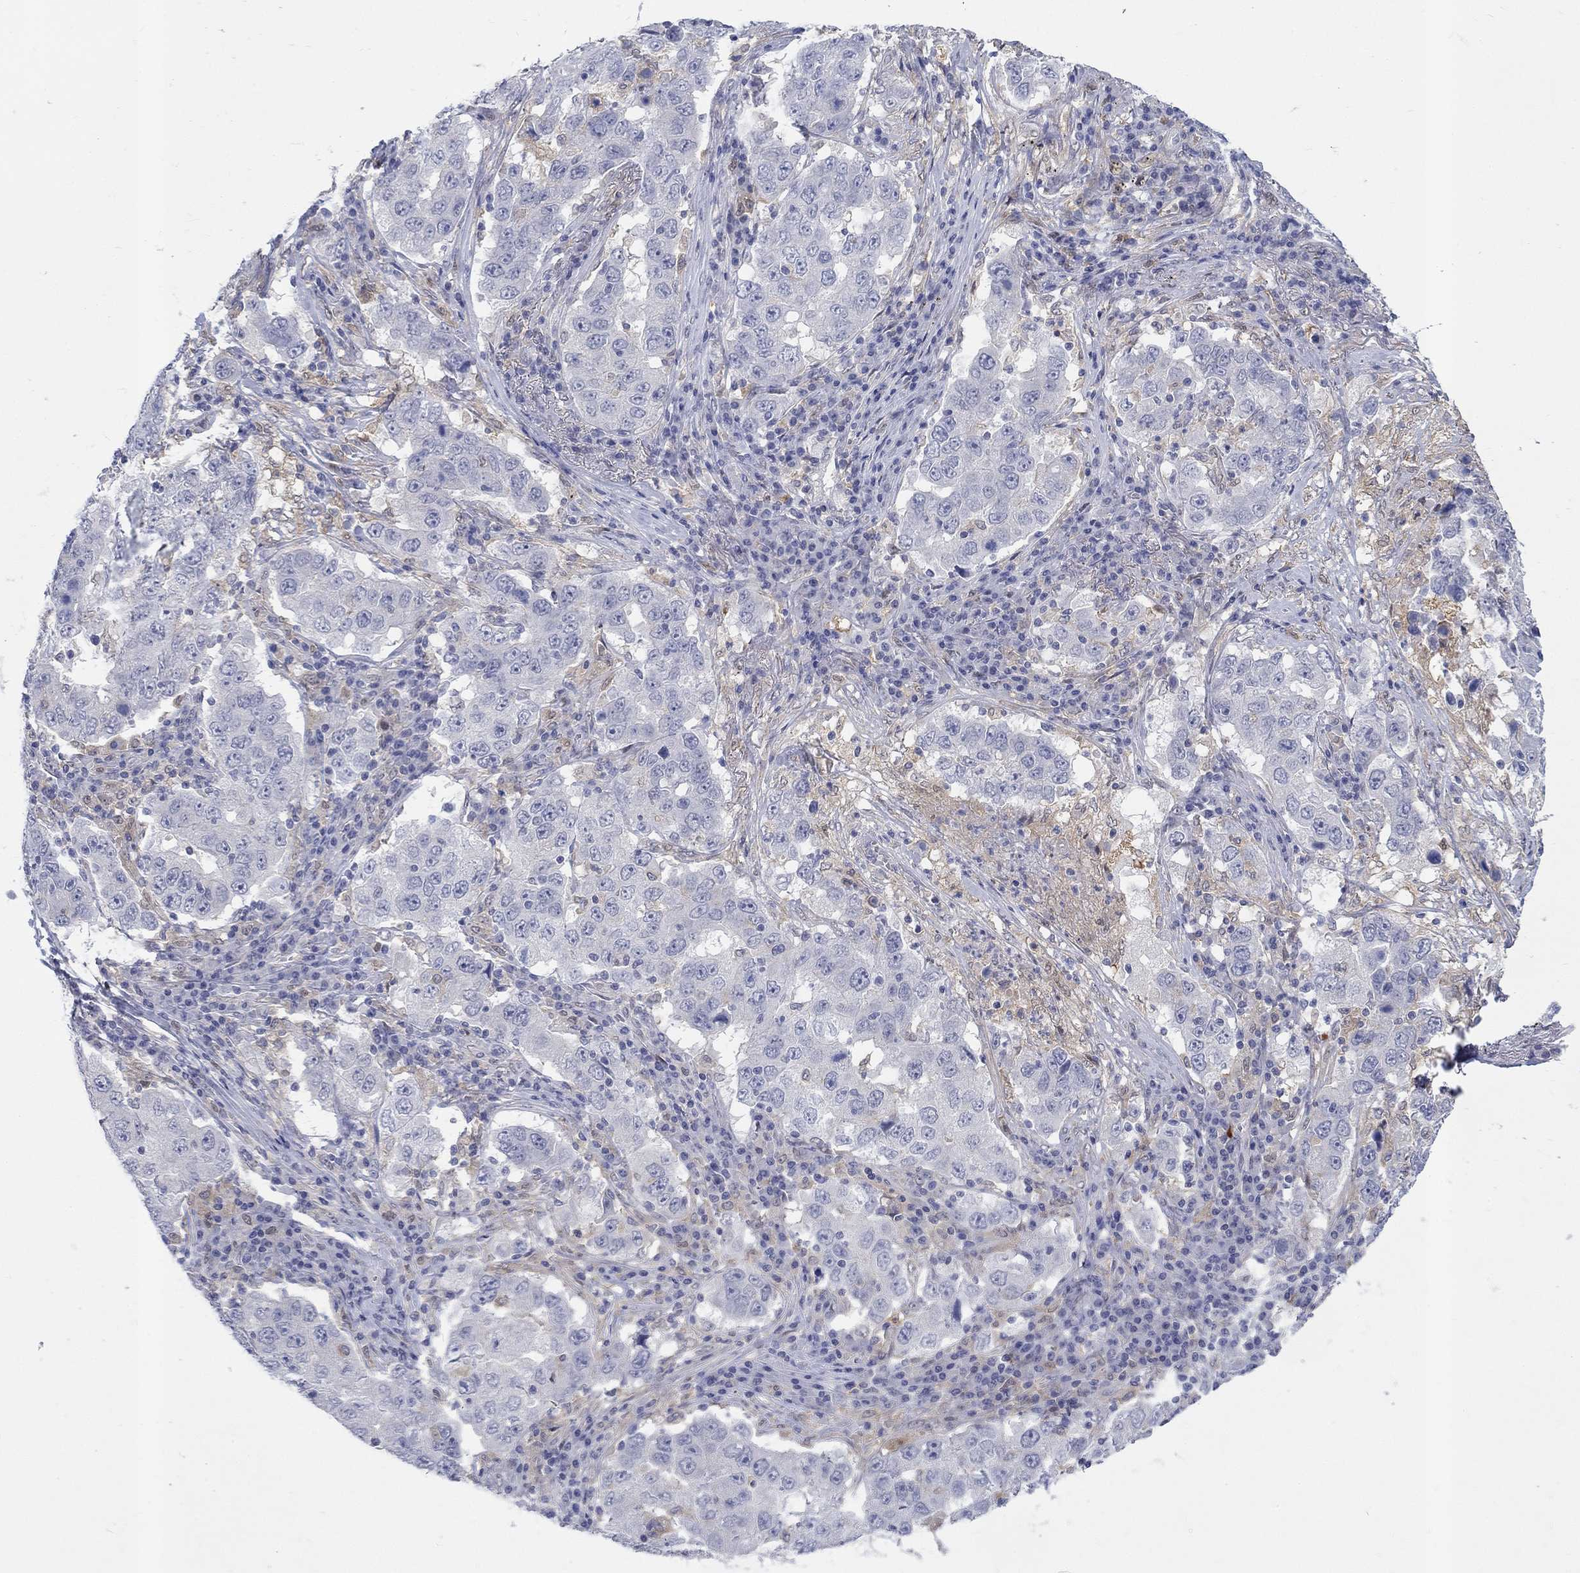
{"staining": {"intensity": "negative", "quantity": "none", "location": "none"}, "tissue": "lung cancer", "cell_type": "Tumor cells", "image_type": "cancer", "snomed": [{"axis": "morphology", "description": "Adenocarcinoma, NOS"}, {"axis": "topography", "description": "Lung"}], "caption": "This is an IHC histopathology image of lung adenocarcinoma. There is no positivity in tumor cells.", "gene": "EGFLAM", "patient": {"sex": "male", "age": 73}}